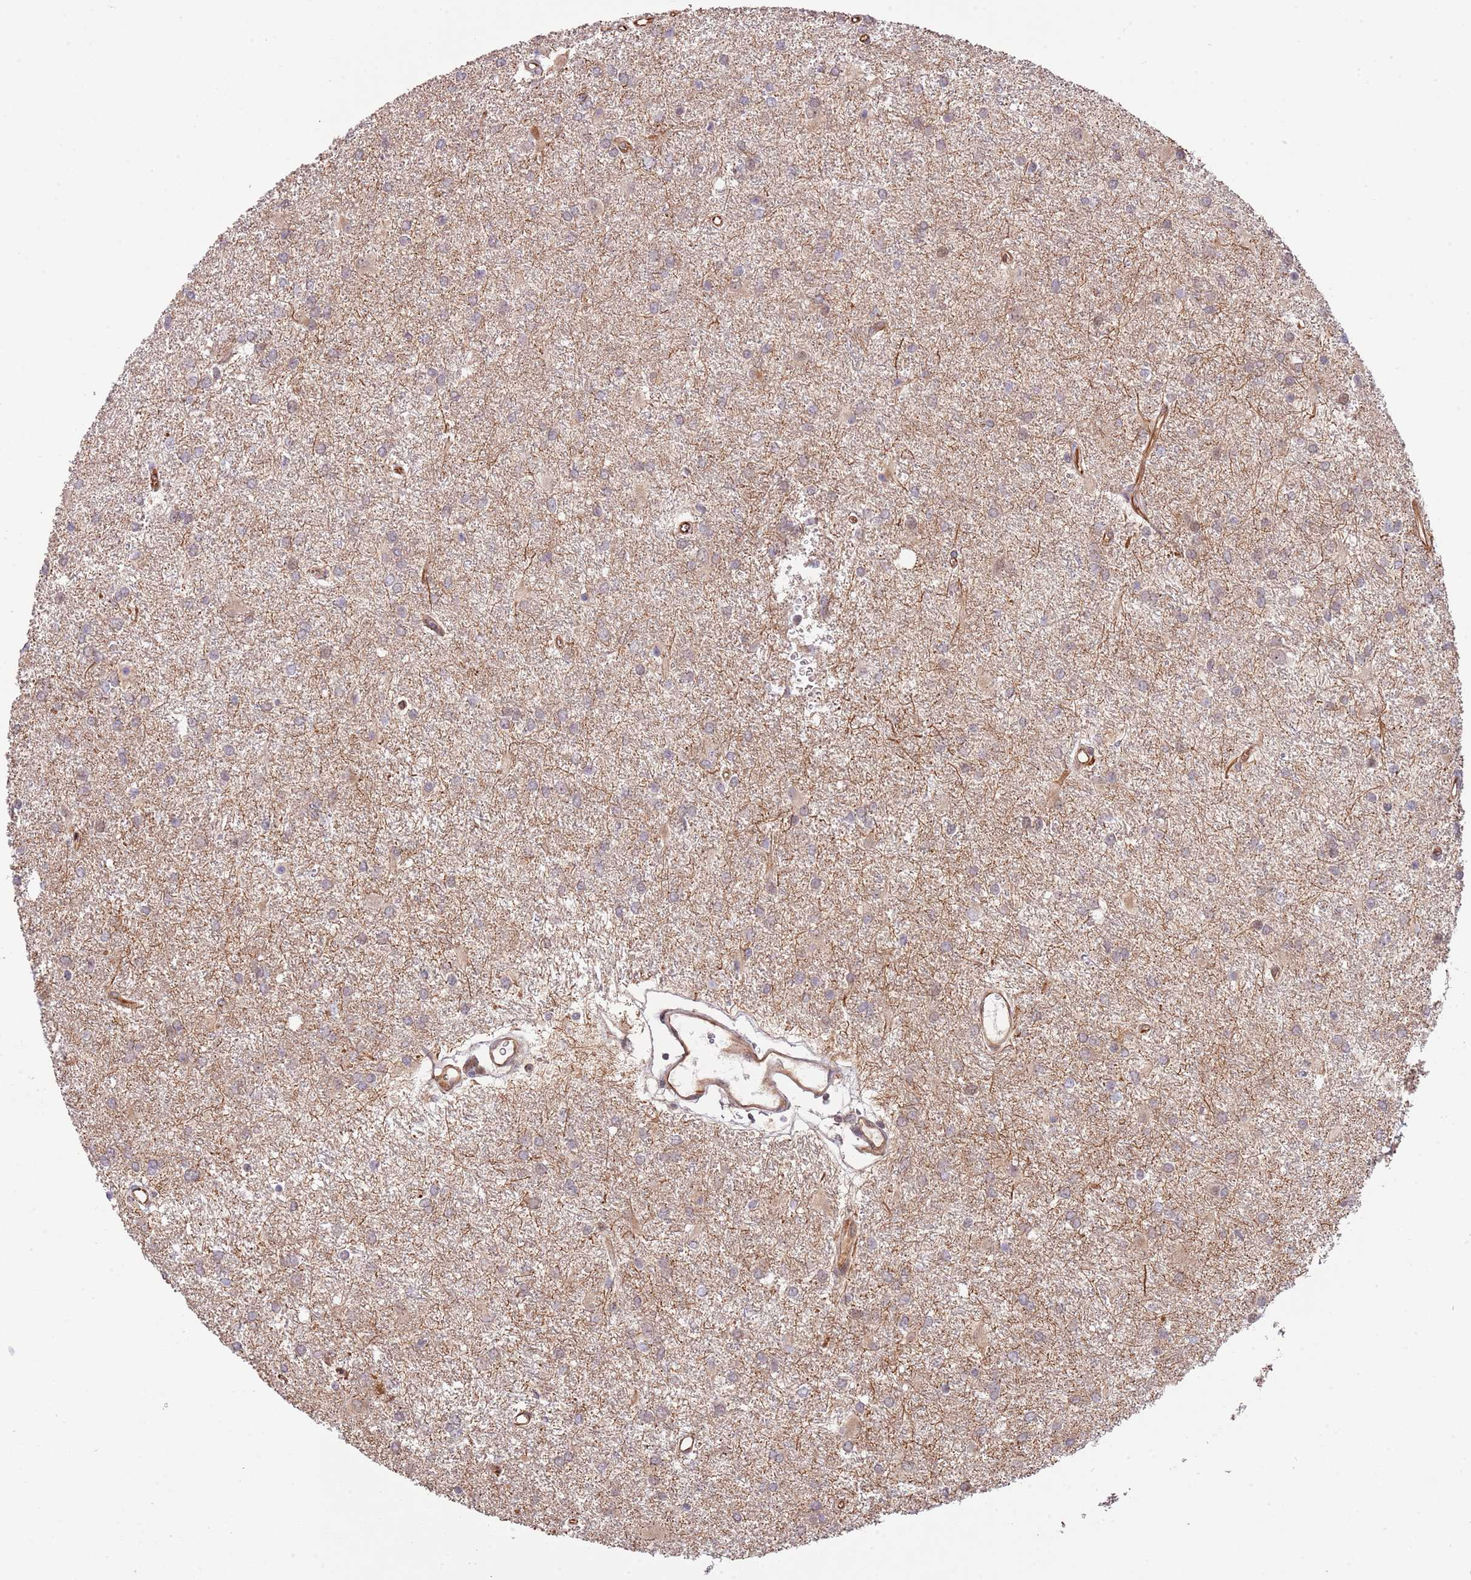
{"staining": {"intensity": "negative", "quantity": "none", "location": "none"}, "tissue": "glioma", "cell_type": "Tumor cells", "image_type": "cancer", "snomed": [{"axis": "morphology", "description": "Glioma, malignant, High grade"}, {"axis": "topography", "description": "Brain"}], "caption": "Human glioma stained for a protein using immunohistochemistry demonstrates no positivity in tumor cells.", "gene": "NEK3", "patient": {"sex": "female", "age": 50}}